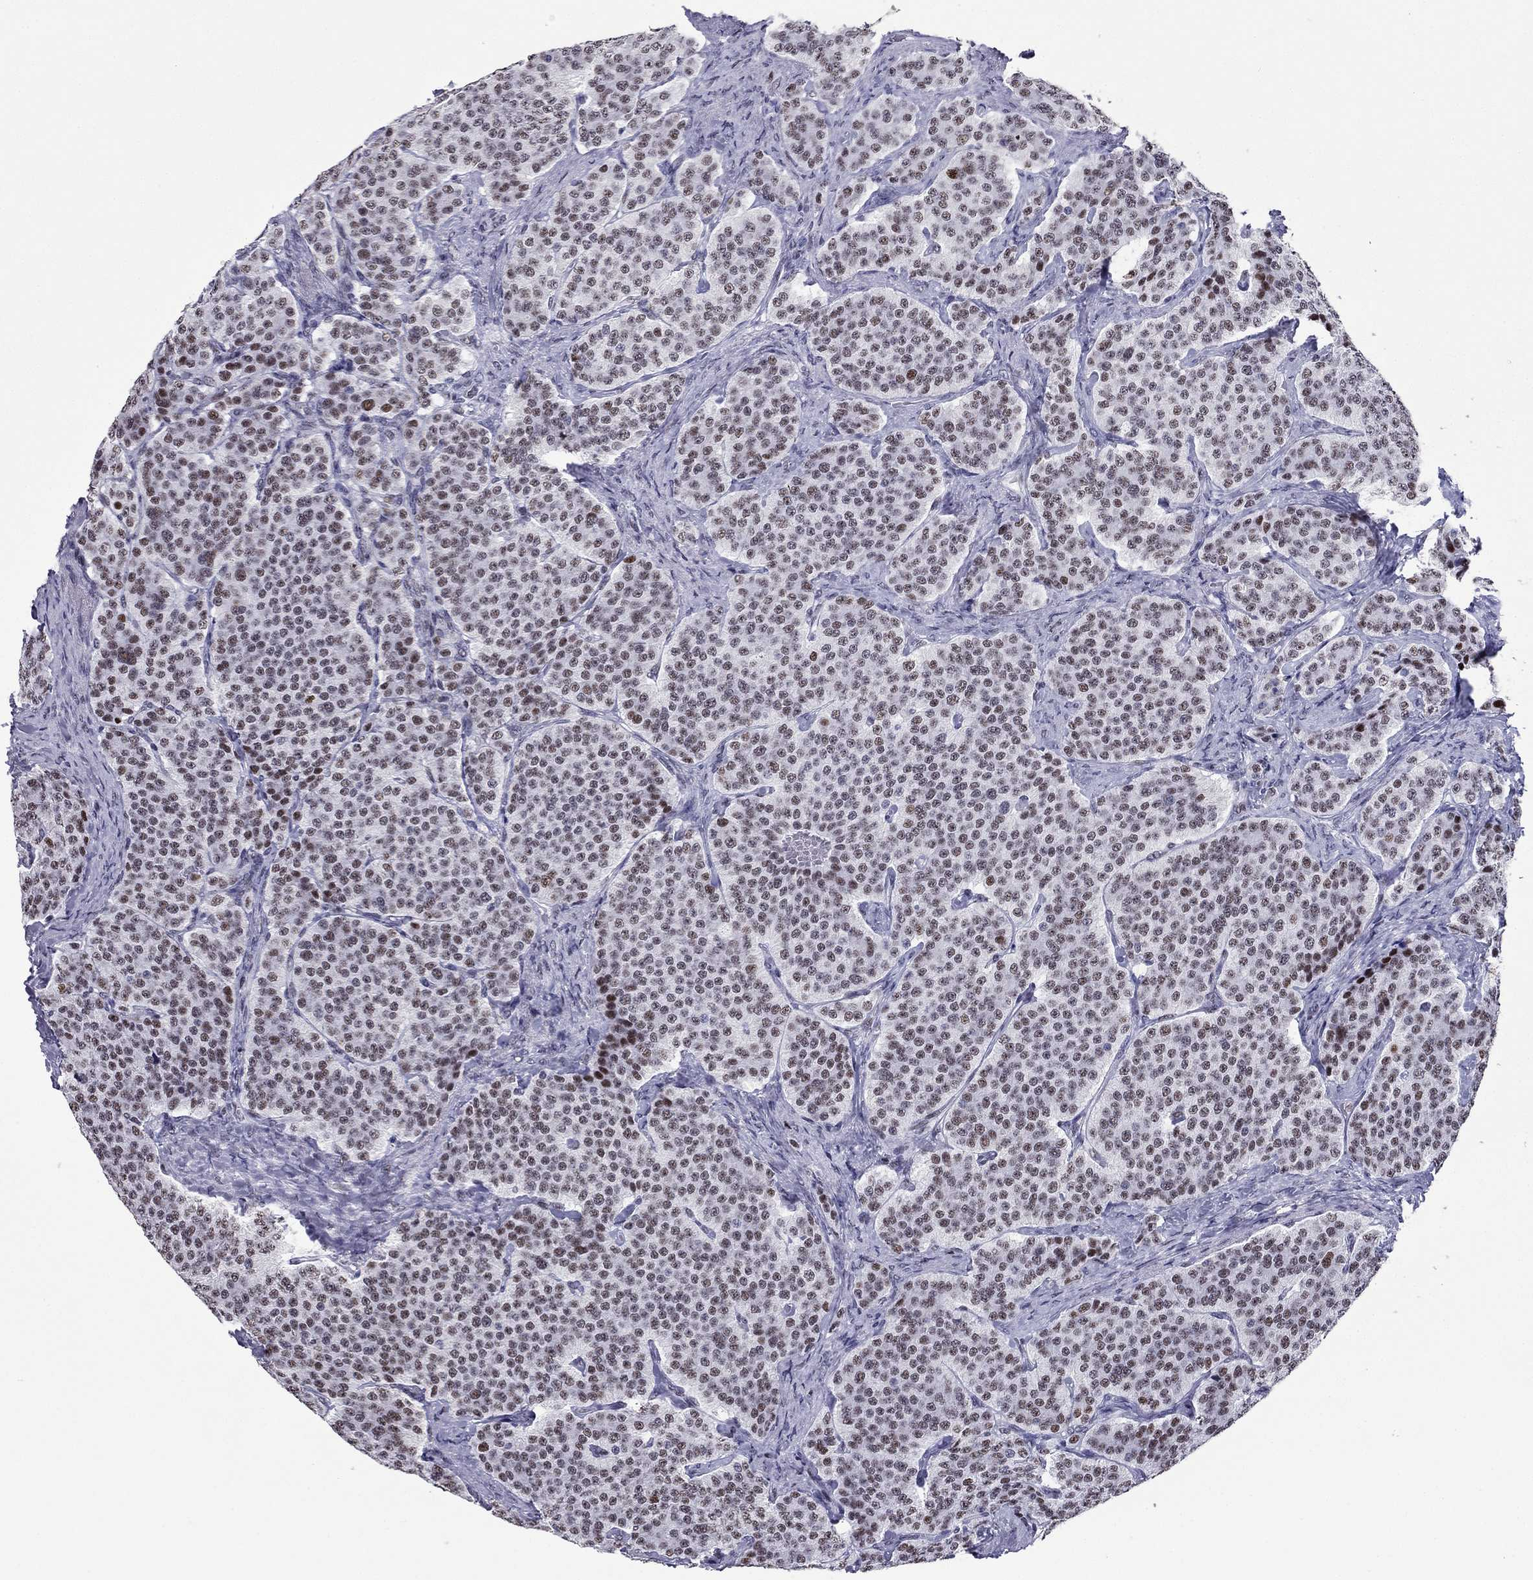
{"staining": {"intensity": "moderate", "quantity": ">75%", "location": "nuclear"}, "tissue": "carcinoid", "cell_type": "Tumor cells", "image_type": "cancer", "snomed": [{"axis": "morphology", "description": "Carcinoid, malignant, NOS"}, {"axis": "topography", "description": "Small intestine"}], "caption": "This is an image of IHC staining of carcinoid (malignant), which shows moderate positivity in the nuclear of tumor cells.", "gene": "PPM1G", "patient": {"sex": "female", "age": 58}}